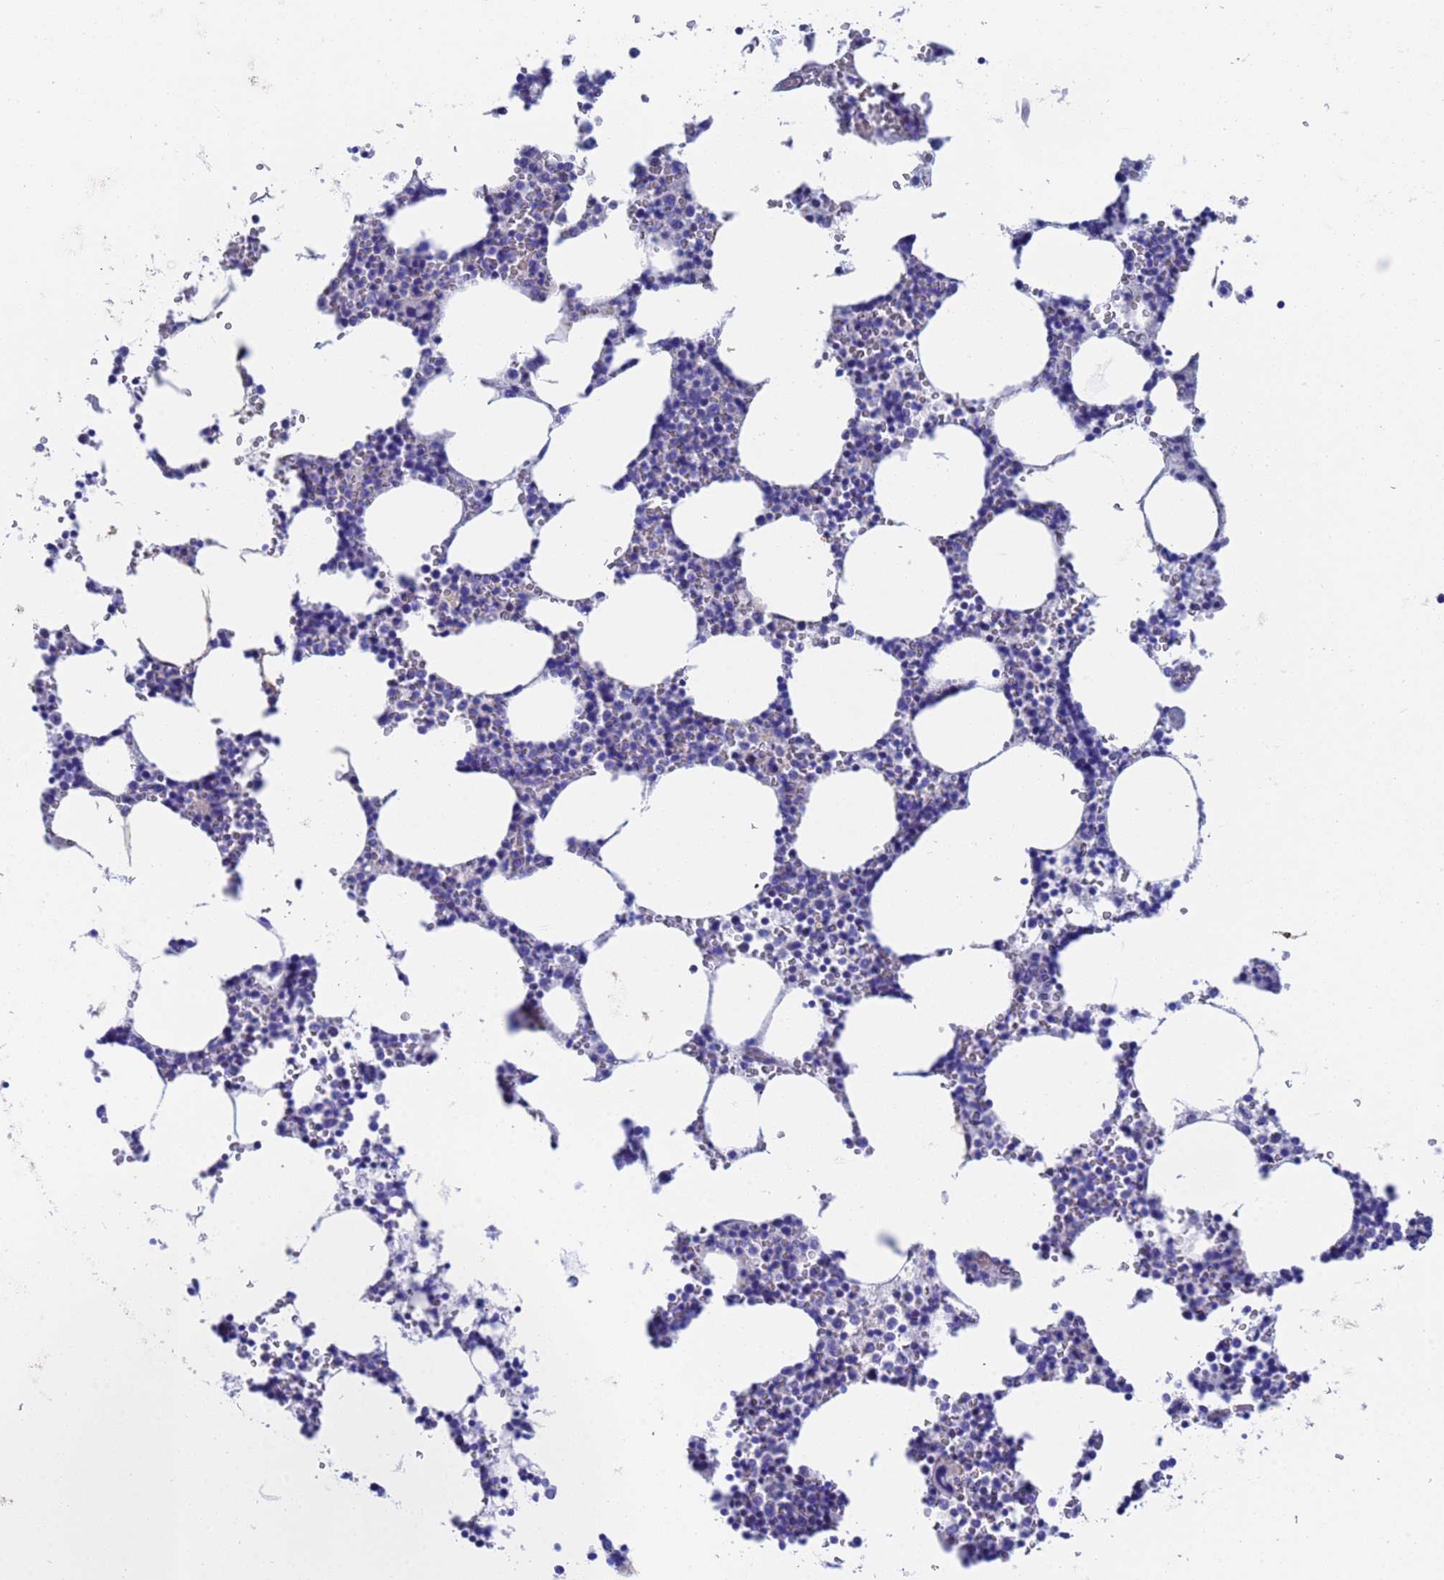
{"staining": {"intensity": "negative", "quantity": "none", "location": "none"}, "tissue": "bone marrow", "cell_type": "Hematopoietic cells", "image_type": "normal", "snomed": [{"axis": "morphology", "description": "Normal tissue, NOS"}, {"axis": "topography", "description": "Bone marrow"}], "caption": "This is an immunohistochemistry (IHC) histopathology image of unremarkable human bone marrow. There is no positivity in hematopoietic cells.", "gene": "CST1", "patient": {"sex": "female", "age": 64}}